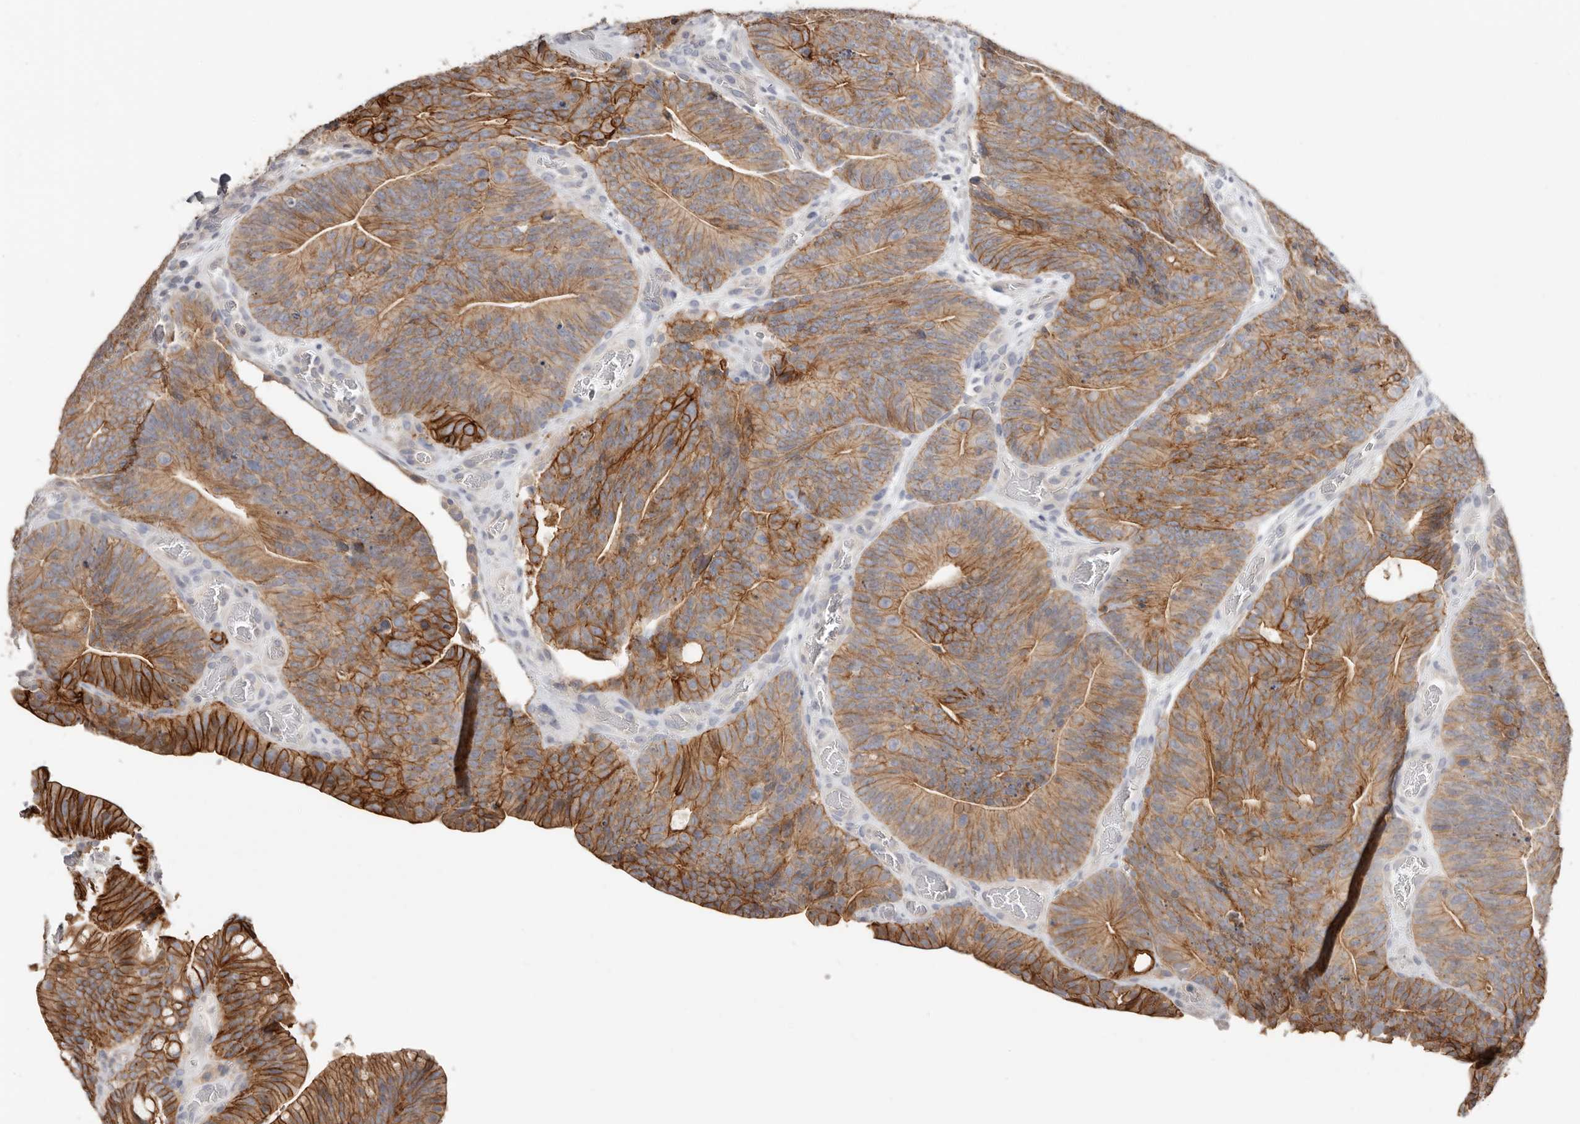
{"staining": {"intensity": "moderate", "quantity": ">75%", "location": "cytoplasmic/membranous"}, "tissue": "colorectal cancer", "cell_type": "Tumor cells", "image_type": "cancer", "snomed": [{"axis": "morphology", "description": "Normal tissue, NOS"}, {"axis": "topography", "description": "Colon"}], "caption": "This image shows IHC staining of colorectal cancer, with medium moderate cytoplasmic/membranous positivity in approximately >75% of tumor cells.", "gene": "S100A14", "patient": {"sex": "female", "age": 82}}